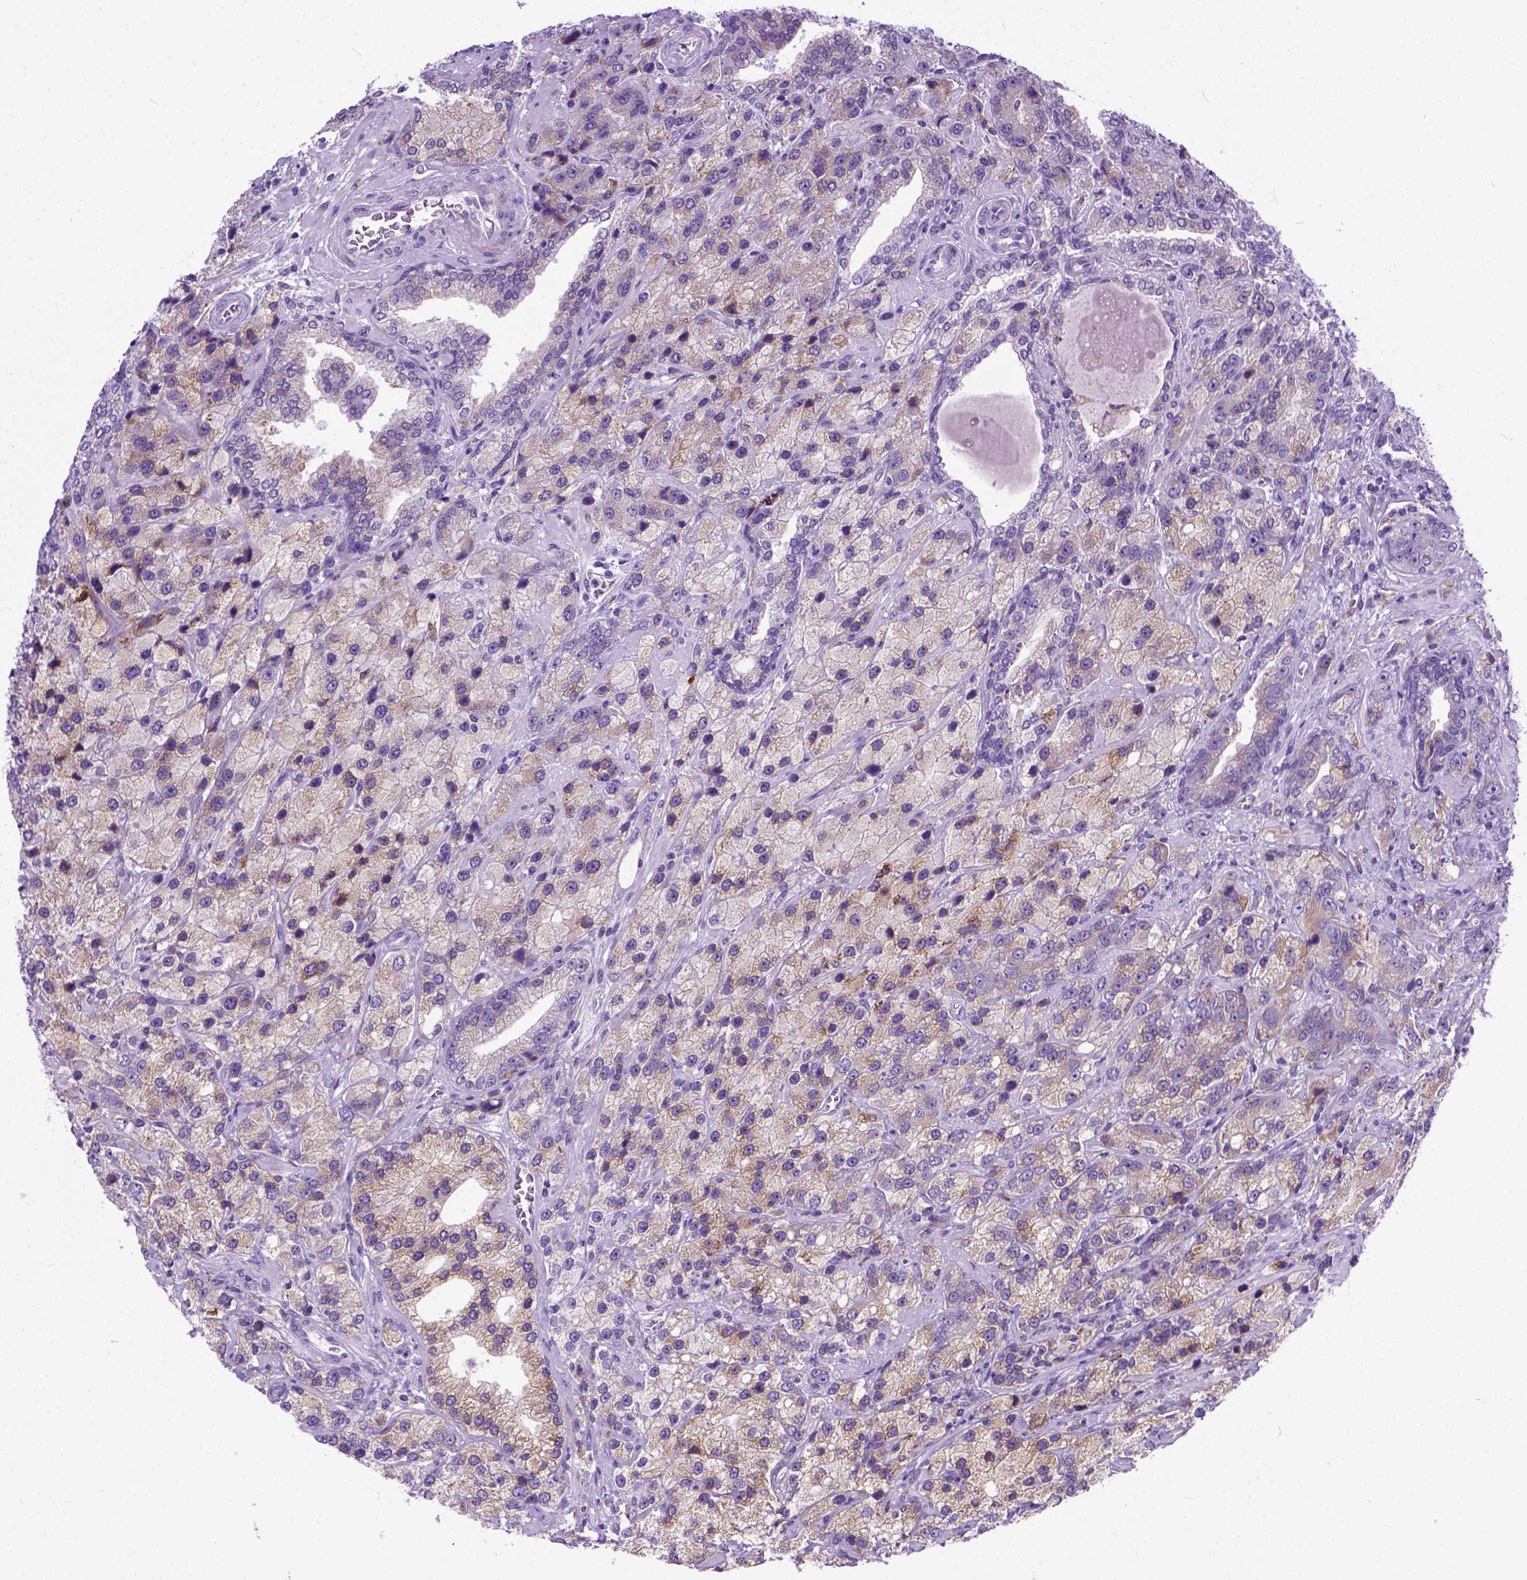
{"staining": {"intensity": "moderate", "quantity": ">75%", "location": "cytoplasmic/membranous"}, "tissue": "prostate cancer", "cell_type": "Tumor cells", "image_type": "cancer", "snomed": [{"axis": "morphology", "description": "Adenocarcinoma, NOS"}, {"axis": "topography", "description": "Prostate"}], "caption": "Immunohistochemical staining of human prostate cancer shows medium levels of moderate cytoplasmic/membranous protein positivity in about >75% of tumor cells. (brown staining indicates protein expression, while blue staining denotes nuclei).", "gene": "PLK4", "patient": {"sex": "male", "age": 63}}